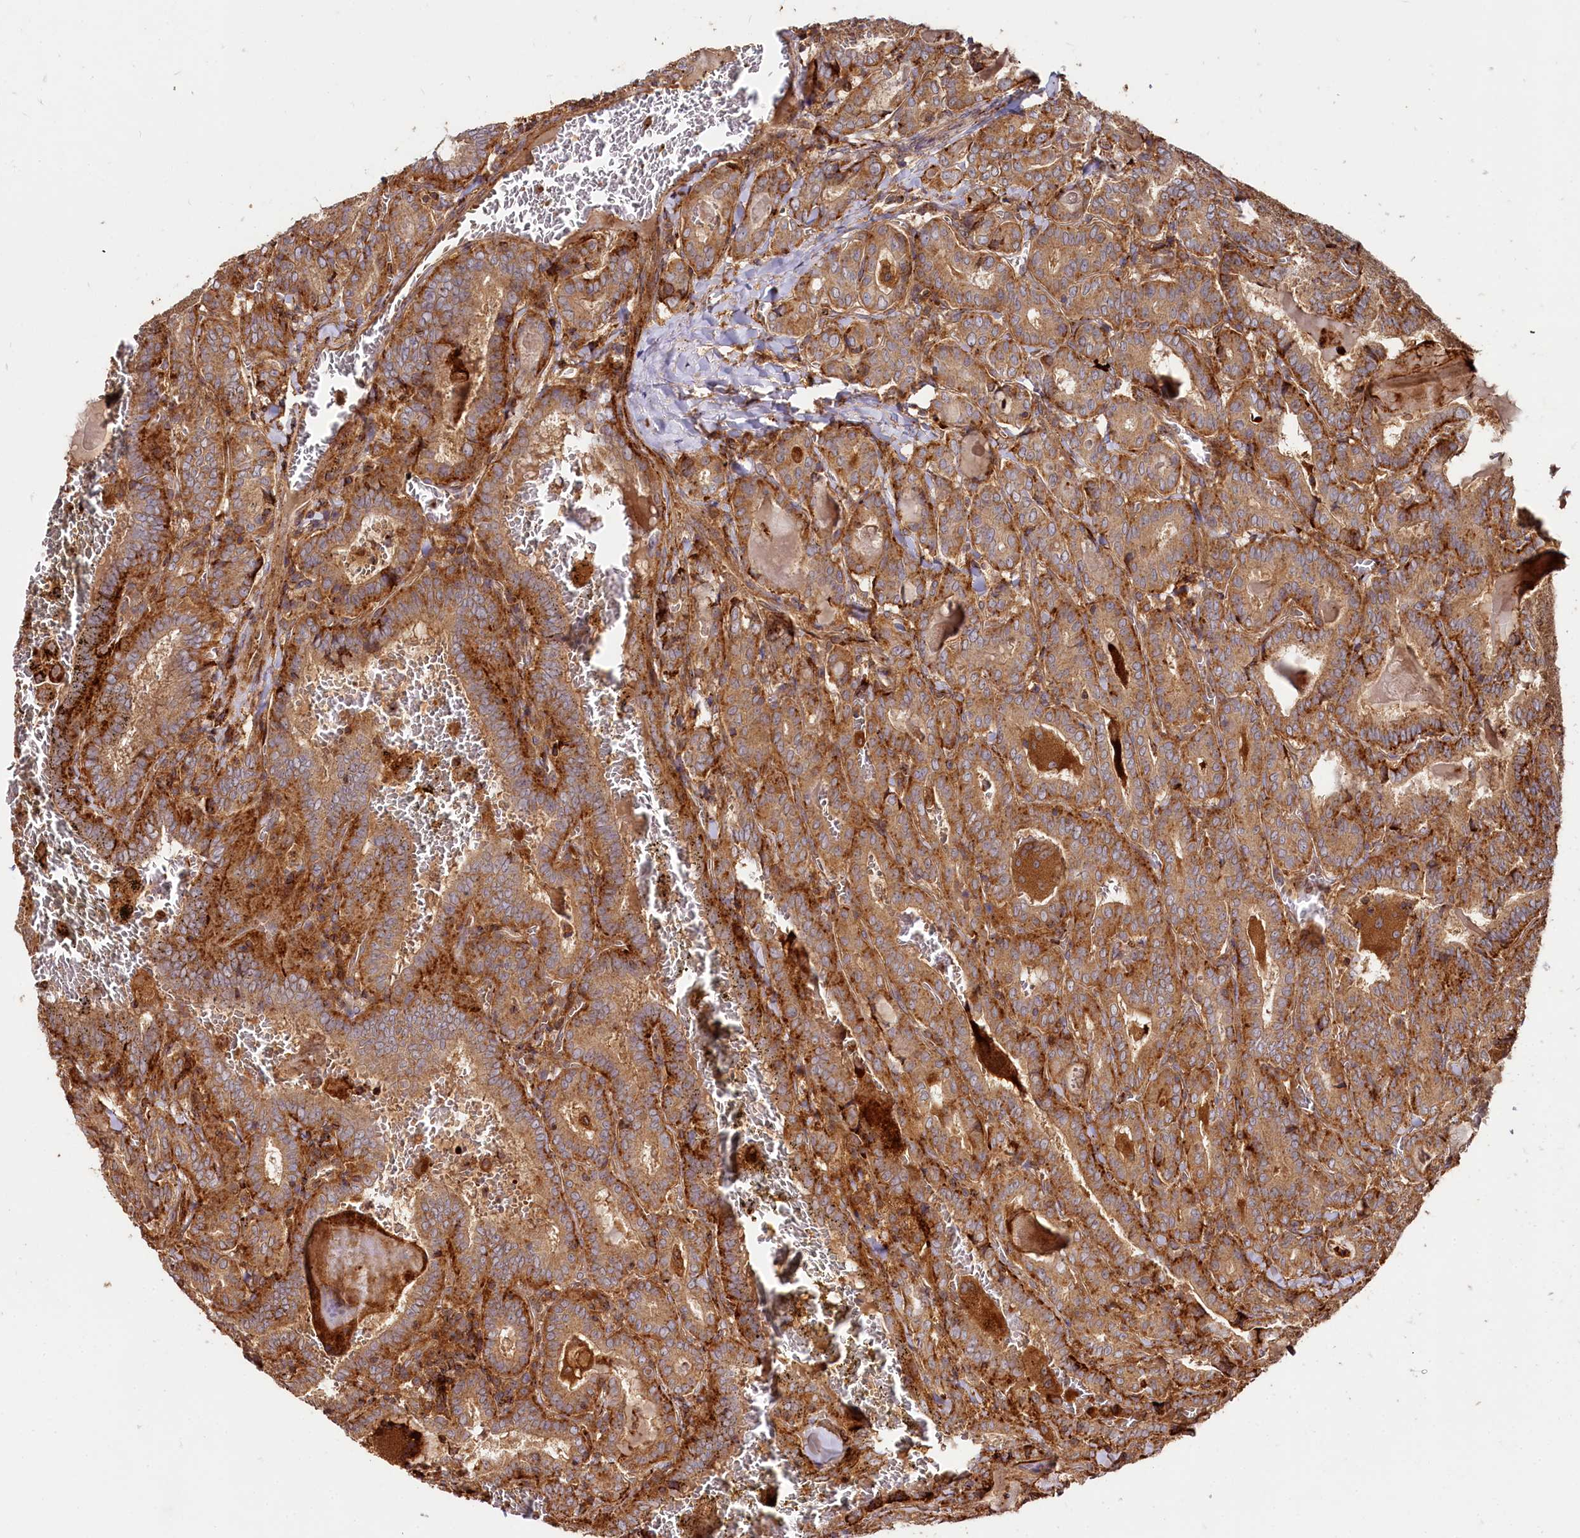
{"staining": {"intensity": "moderate", "quantity": ">75%", "location": "cytoplasmic/membranous"}, "tissue": "thyroid cancer", "cell_type": "Tumor cells", "image_type": "cancer", "snomed": [{"axis": "morphology", "description": "Papillary adenocarcinoma, NOS"}, {"axis": "topography", "description": "Thyroid gland"}], "caption": "Immunohistochemistry micrograph of neoplastic tissue: human thyroid cancer (papillary adenocarcinoma) stained using immunohistochemistry (IHC) exhibits medium levels of moderate protein expression localized specifically in the cytoplasmic/membranous of tumor cells, appearing as a cytoplasmic/membranous brown color.", "gene": "WDR73", "patient": {"sex": "female", "age": 72}}